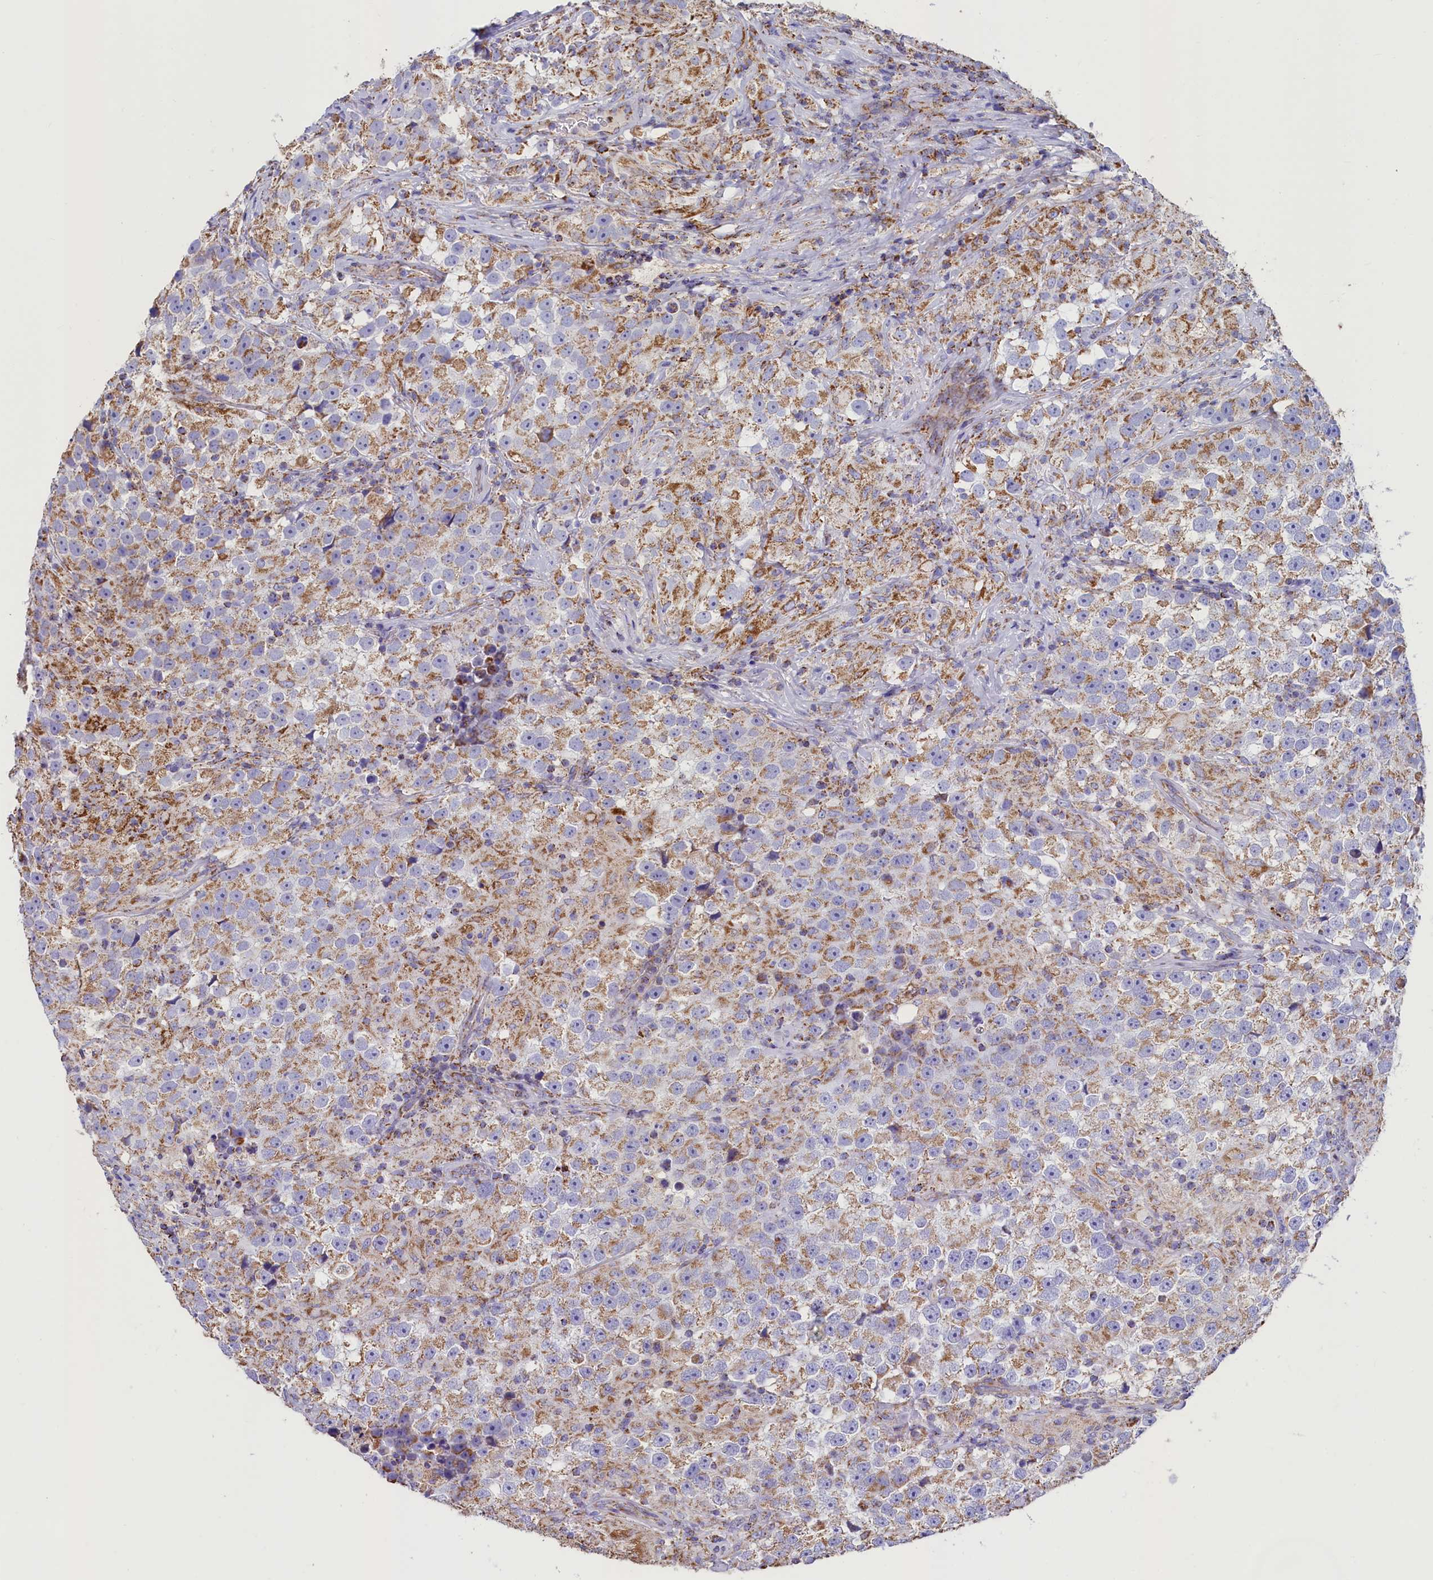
{"staining": {"intensity": "moderate", "quantity": ">75%", "location": "cytoplasmic/membranous"}, "tissue": "testis cancer", "cell_type": "Tumor cells", "image_type": "cancer", "snomed": [{"axis": "morphology", "description": "Seminoma, NOS"}, {"axis": "topography", "description": "Testis"}], "caption": "Seminoma (testis) stained with a brown dye exhibits moderate cytoplasmic/membranous positive positivity in approximately >75% of tumor cells.", "gene": "IDH3A", "patient": {"sex": "male", "age": 46}}